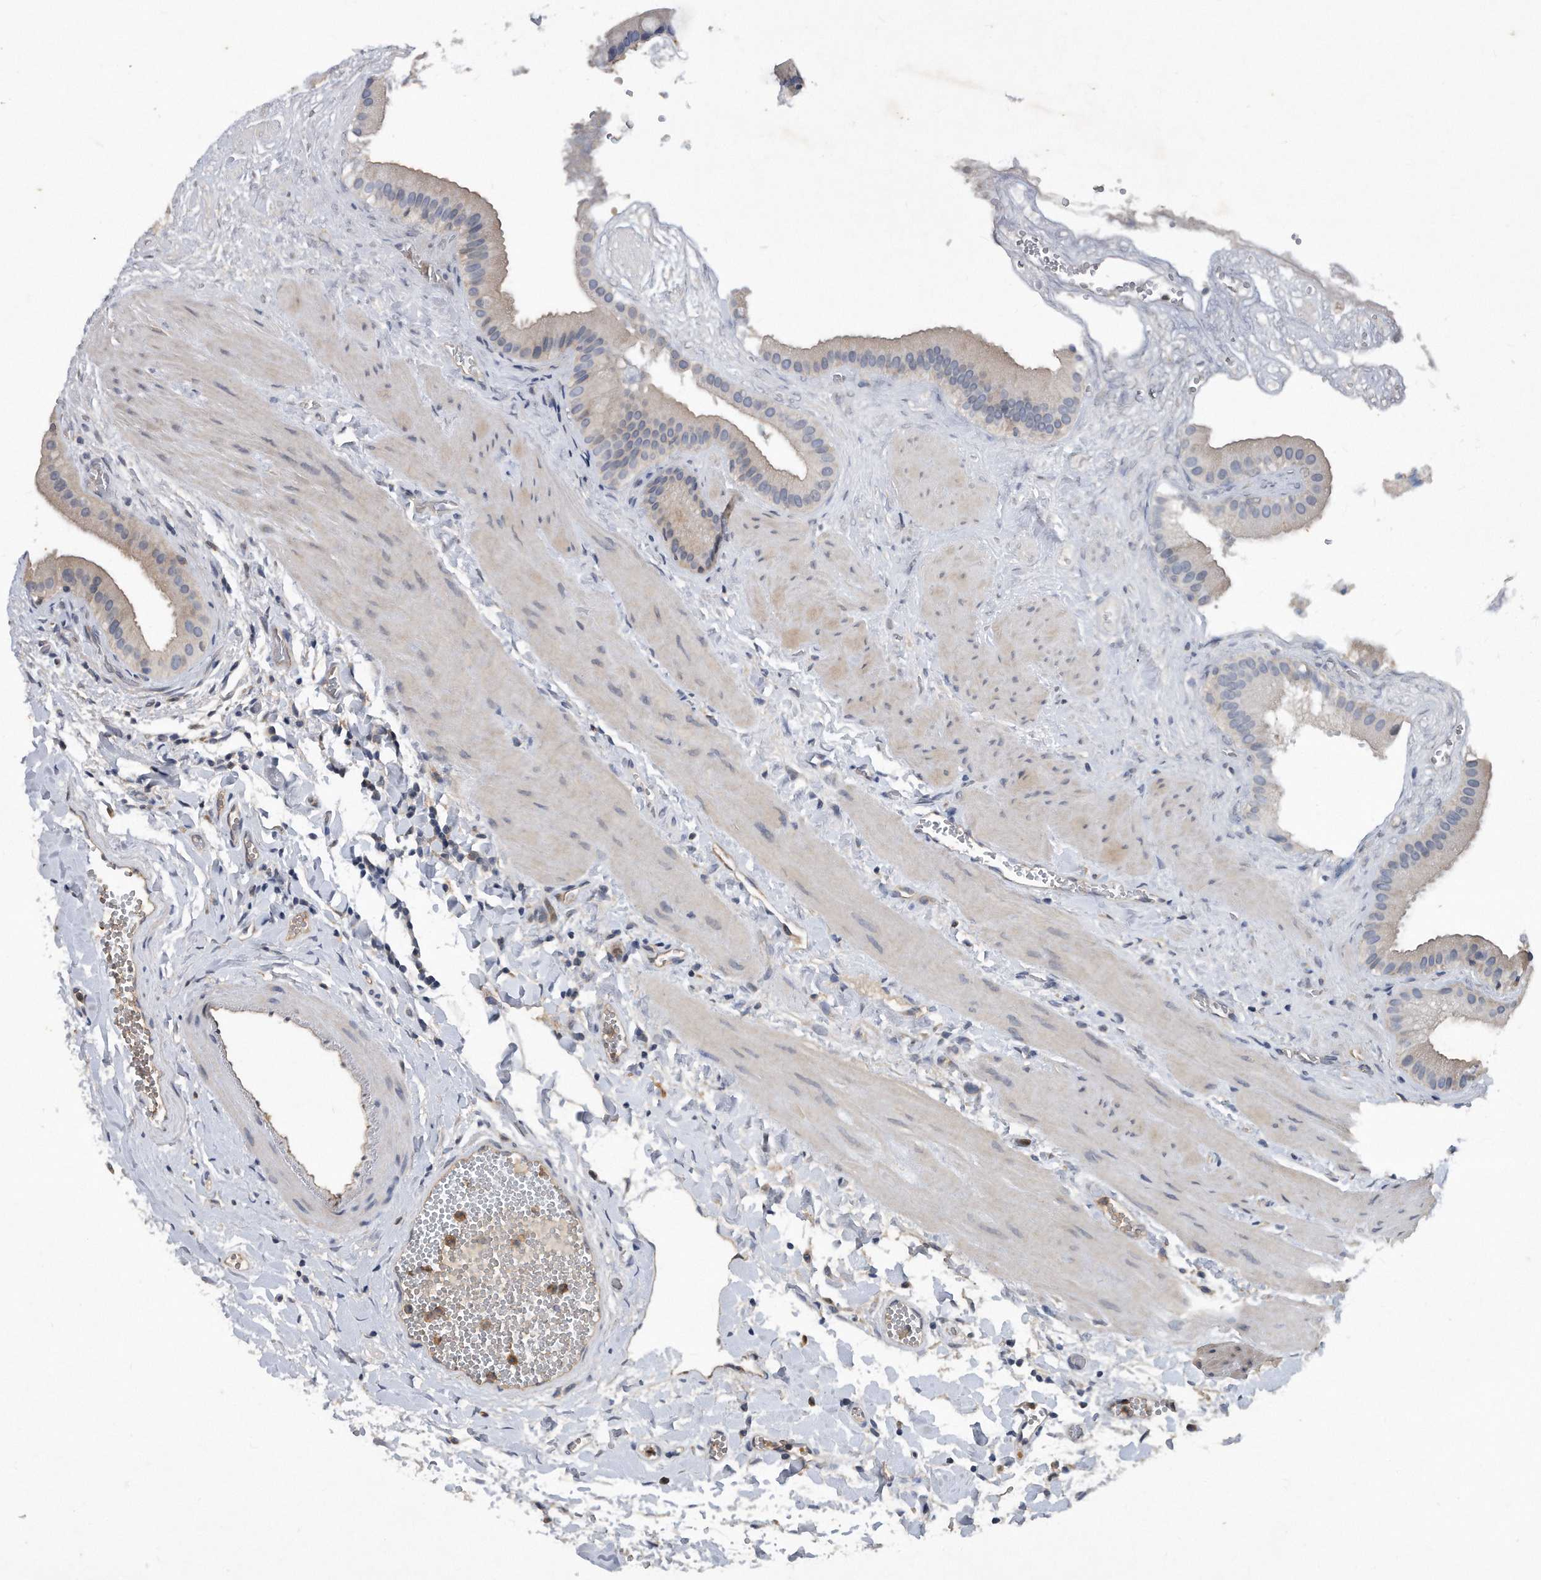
{"staining": {"intensity": "weak", "quantity": "25%-75%", "location": "cytoplasmic/membranous"}, "tissue": "gallbladder", "cell_type": "Glandular cells", "image_type": "normal", "snomed": [{"axis": "morphology", "description": "Normal tissue, NOS"}, {"axis": "topography", "description": "Gallbladder"}], "caption": "The histopathology image demonstrates staining of unremarkable gallbladder, revealing weak cytoplasmic/membranous protein staining (brown color) within glandular cells. (Brightfield microscopy of DAB IHC at high magnification).", "gene": "HOMER3", "patient": {"sex": "male", "age": 55}}